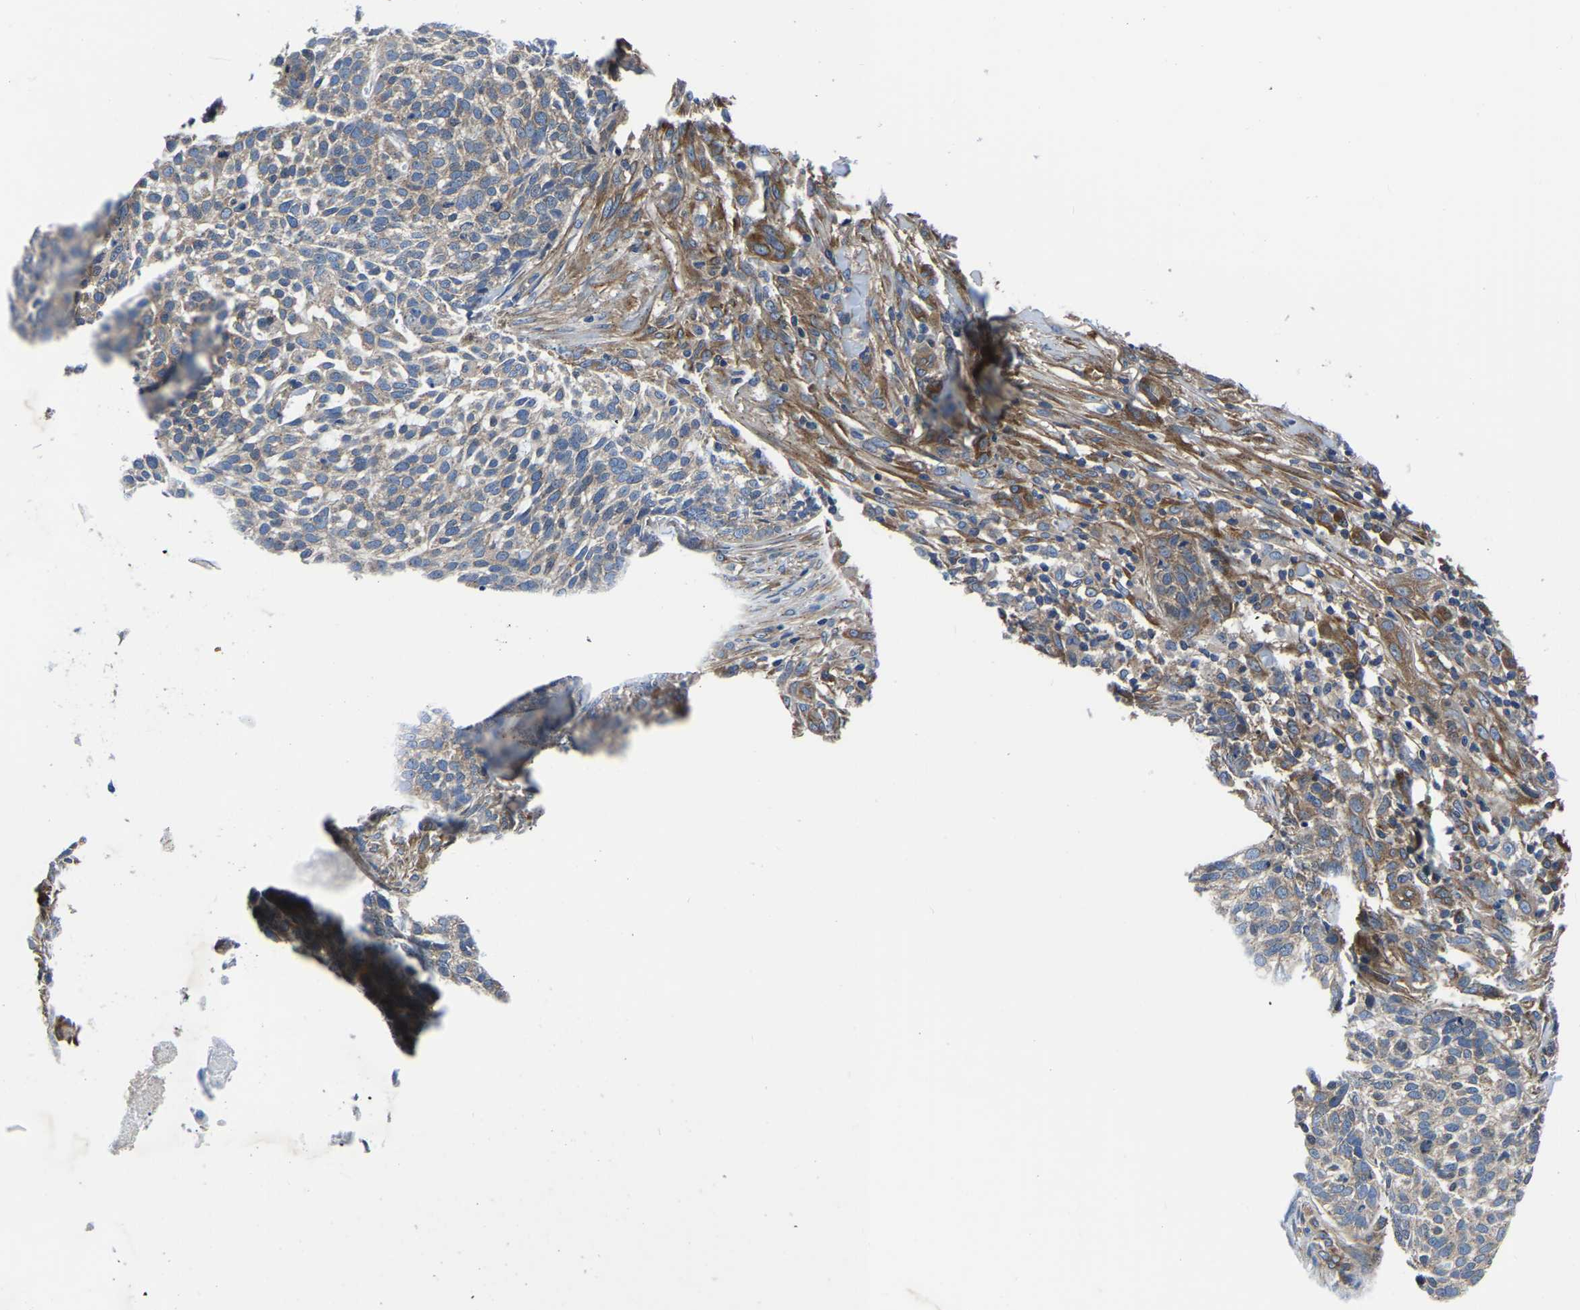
{"staining": {"intensity": "weak", "quantity": ">75%", "location": "cytoplasmic/membranous"}, "tissue": "skin cancer", "cell_type": "Tumor cells", "image_type": "cancer", "snomed": [{"axis": "morphology", "description": "Basal cell carcinoma"}, {"axis": "topography", "description": "Skin"}], "caption": "IHC of basal cell carcinoma (skin) demonstrates low levels of weak cytoplasmic/membranous expression in about >75% of tumor cells.", "gene": "TFG", "patient": {"sex": "female", "age": 64}}